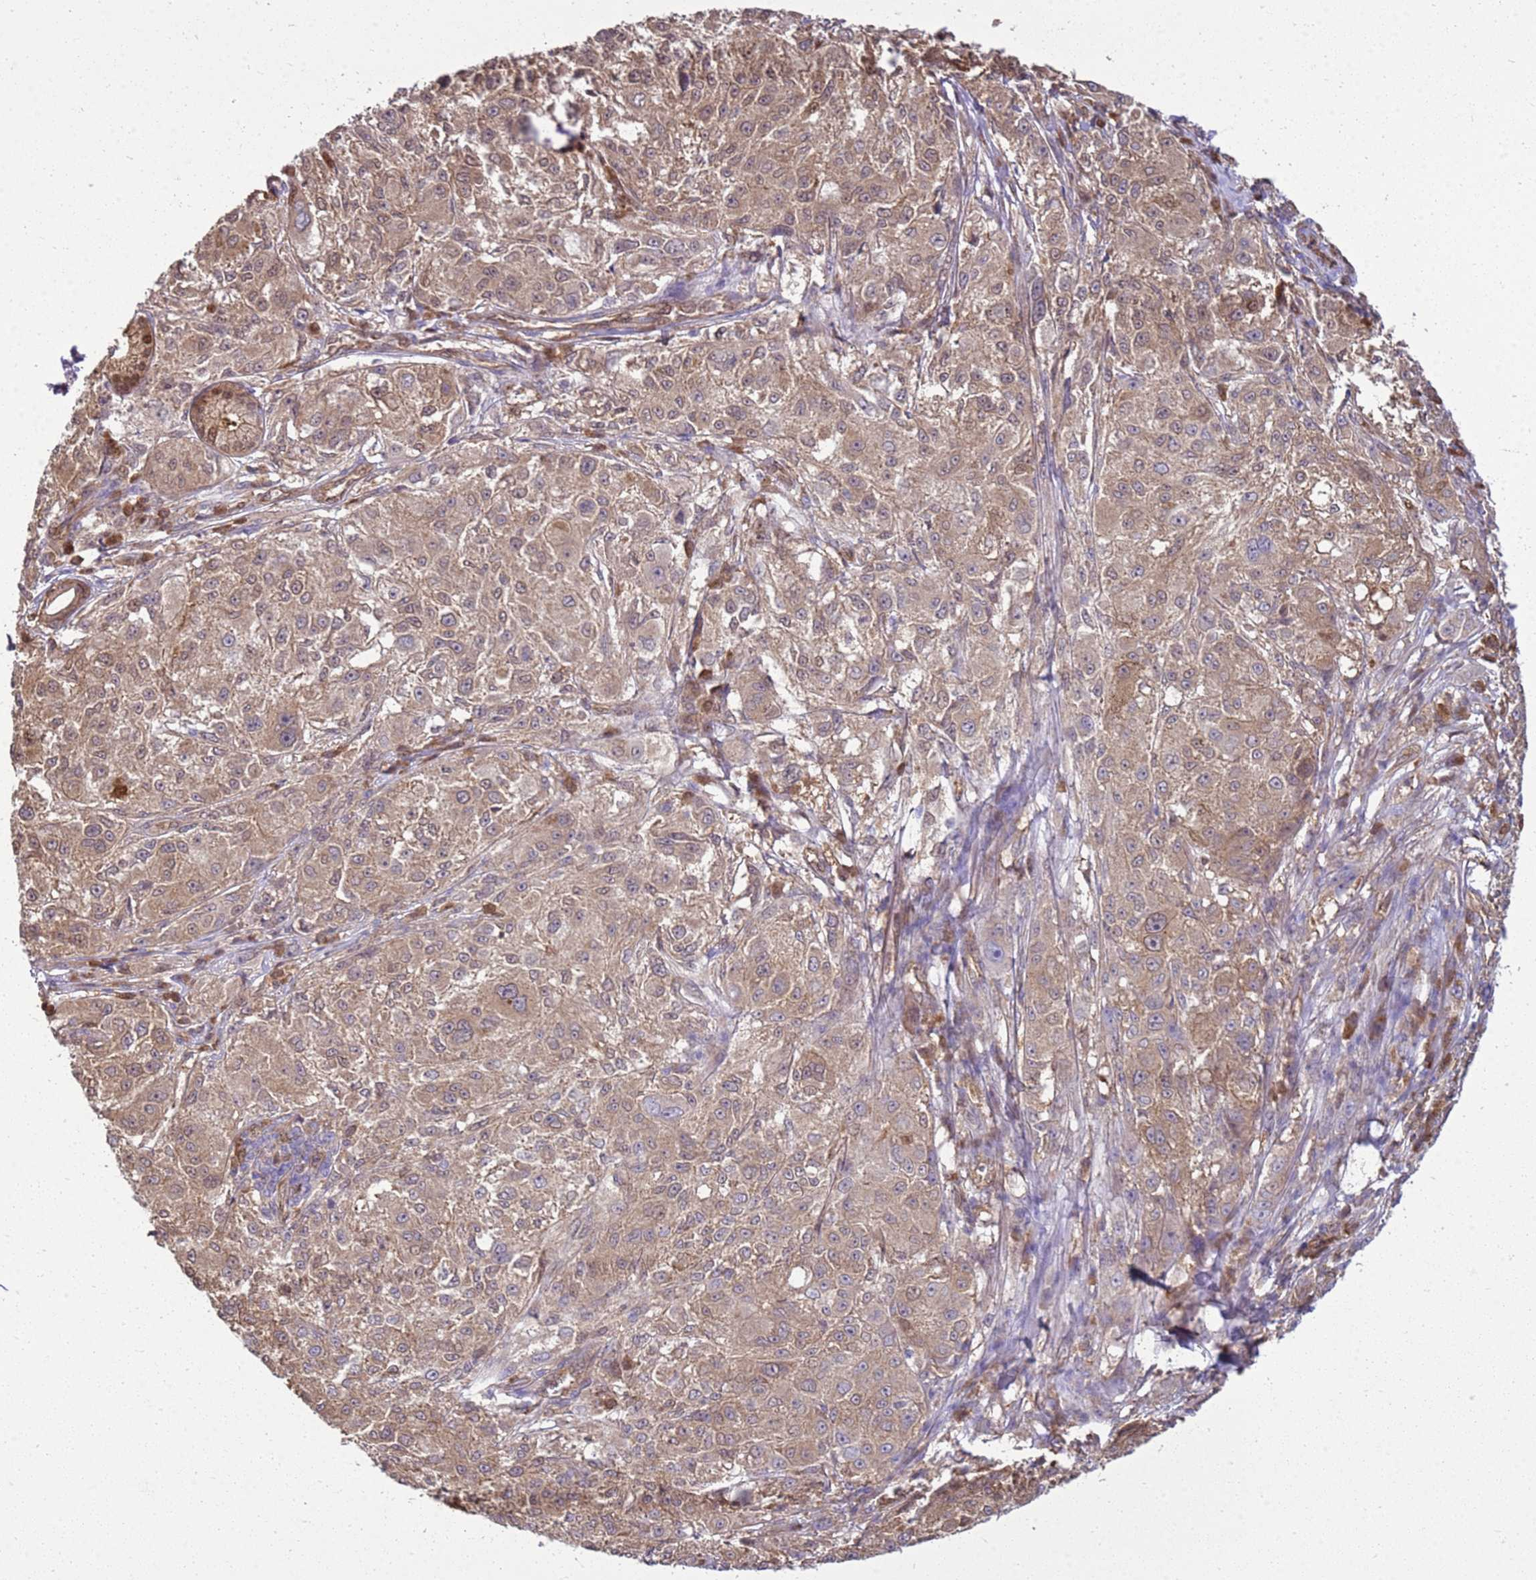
{"staining": {"intensity": "weak", "quantity": ">75%", "location": "cytoplasmic/membranous"}, "tissue": "melanoma", "cell_type": "Tumor cells", "image_type": "cancer", "snomed": [{"axis": "morphology", "description": "Necrosis, NOS"}, {"axis": "morphology", "description": "Malignant melanoma, NOS"}, {"axis": "topography", "description": "Skin"}], "caption": "A histopathology image showing weak cytoplasmic/membranous positivity in approximately >75% of tumor cells in melanoma, as visualized by brown immunohistochemical staining.", "gene": "YWHAE", "patient": {"sex": "female", "age": 87}}